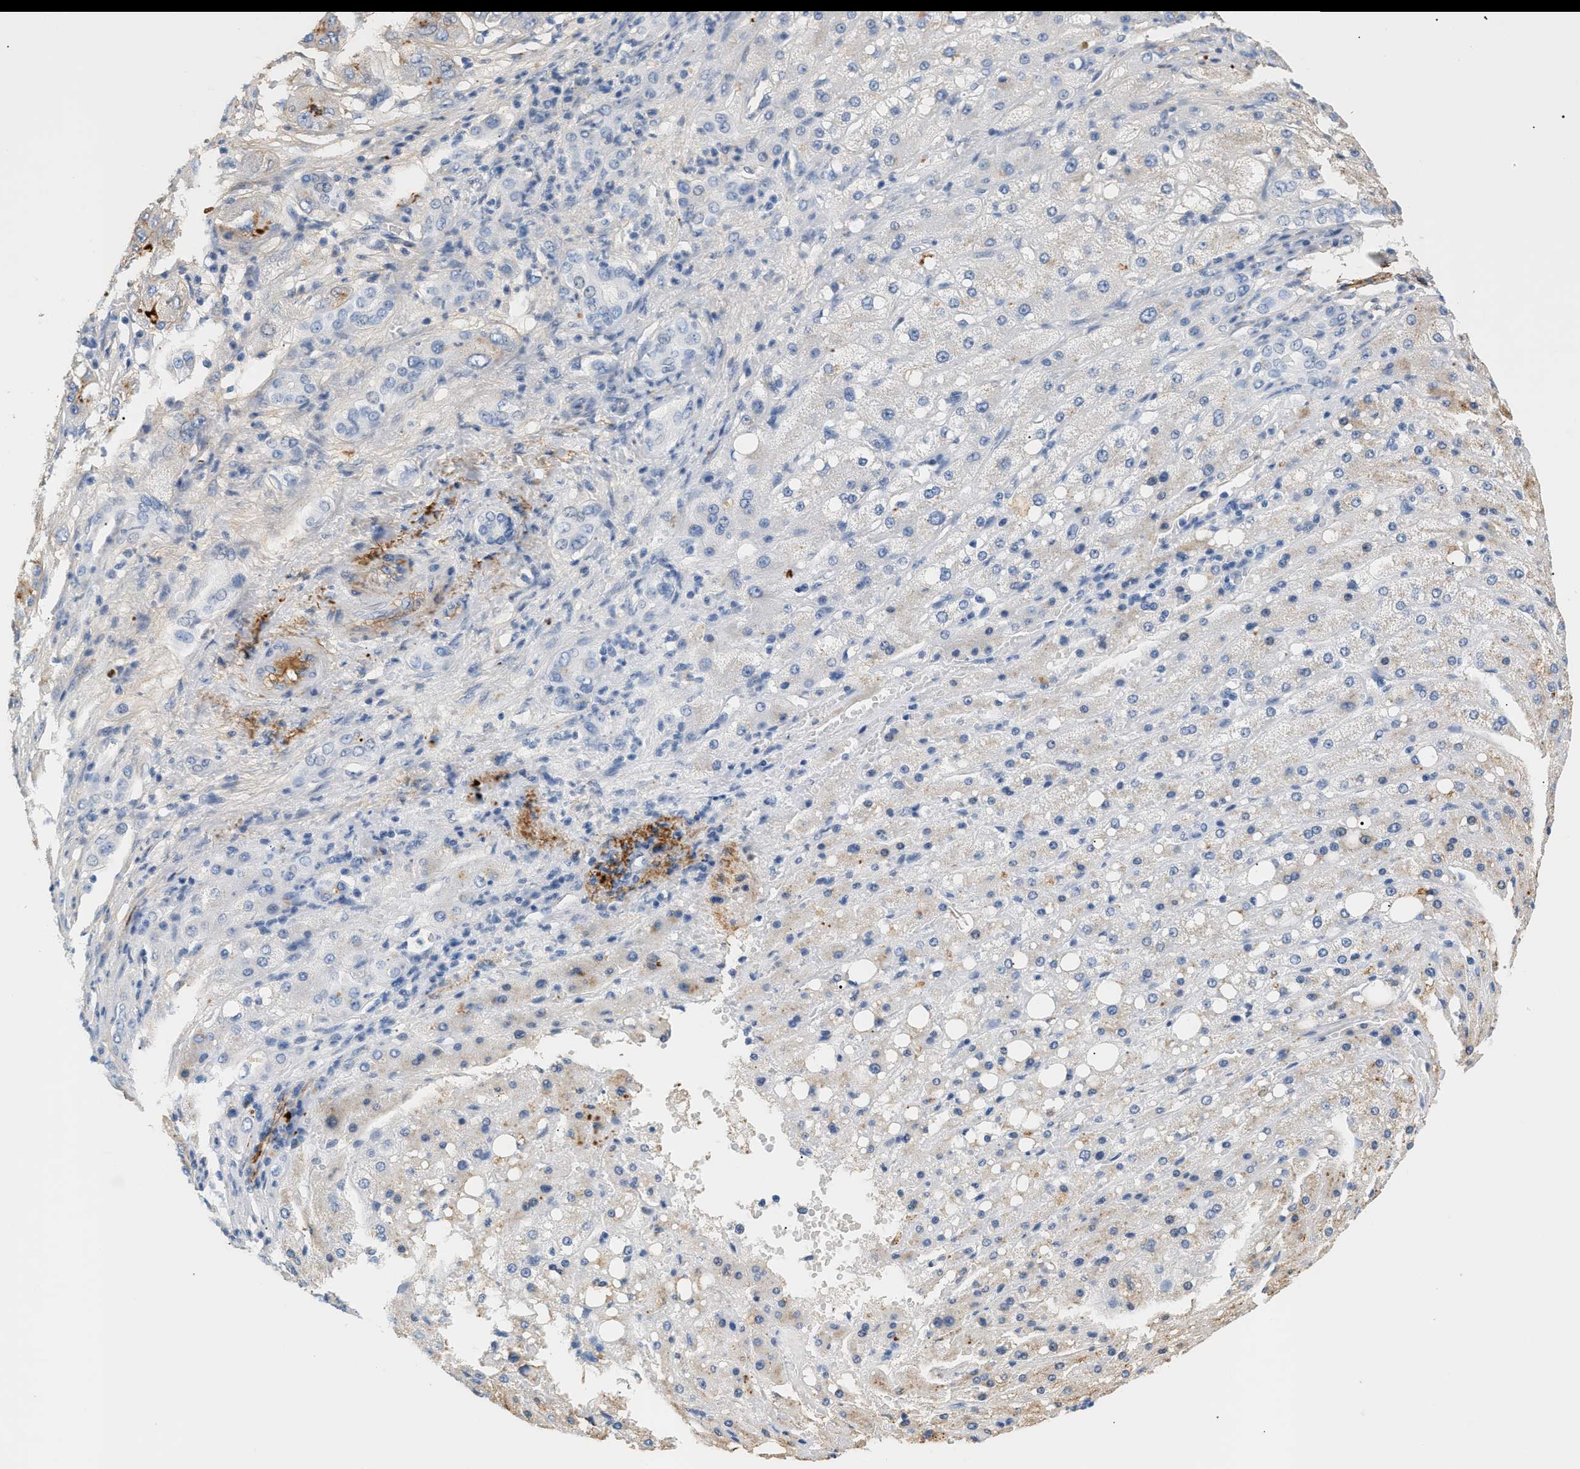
{"staining": {"intensity": "negative", "quantity": "none", "location": "none"}, "tissue": "liver cancer", "cell_type": "Tumor cells", "image_type": "cancer", "snomed": [{"axis": "morphology", "description": "Carcinoma, Hepatocellular, NOS"}, {"axis": "topography", "description": "Liver"}], "caption": "A high-resolution histopathology image shows IHC staining of hepatocellular carcinoma (liver), which reveals no significant expression in tumor cells.", "gene": "CFH", "patient": {"sex": "male", "age": 80}}